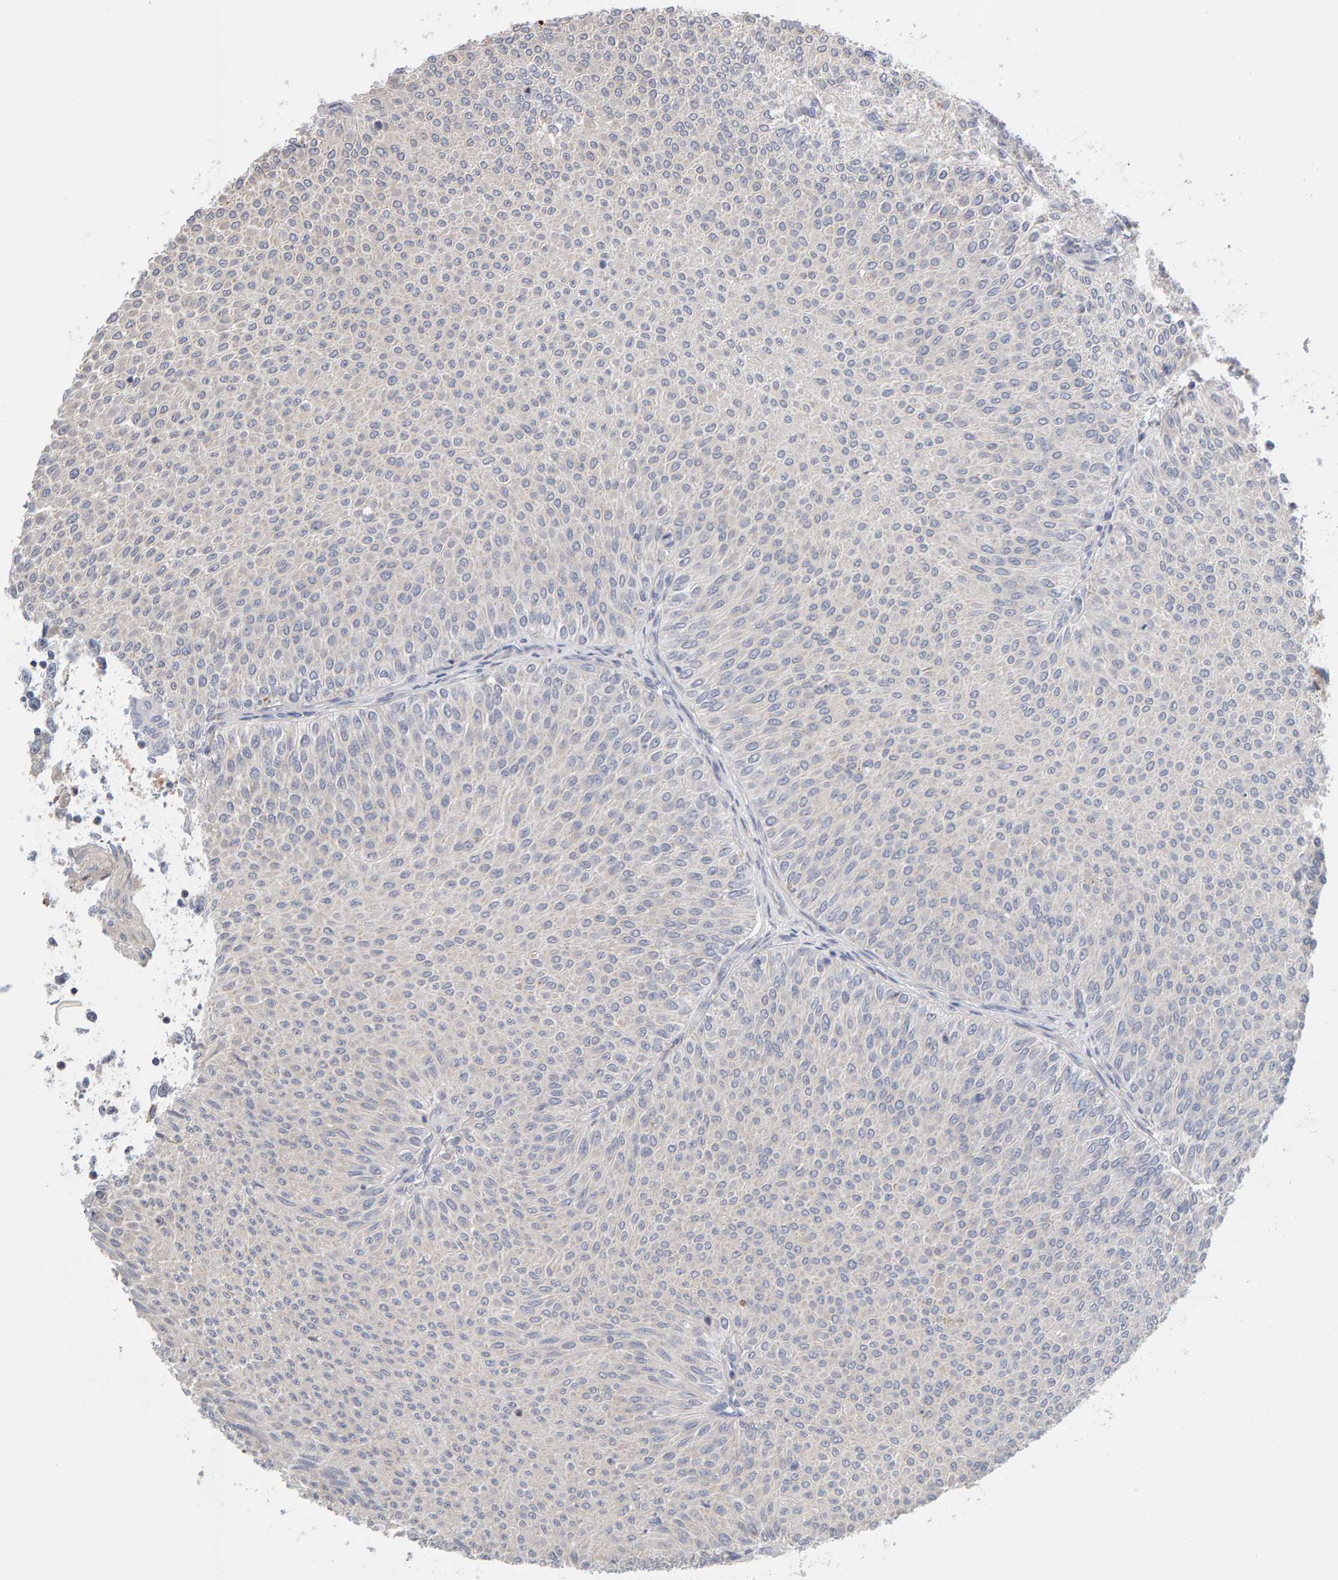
{"staining": {"intensity": "negative", "quantity": "none", "location": "none"}, "tissue": "urothelial cancer", "cell_type": "Tumor cells", "image_type": "cancer", "snomed": [{"axis": "morphology", "description": "Urothelial carcinoma, Low grade"}, {"axis": "topography", "description": "Urinary bladder"}], "caption": "This is an immunohistochemistry micrograph of human urothelial carcinoma (low-grade). There is no expression in tumor cells.", "gene": "ENGASE", "patient": {"sex": "male", "age": 78}}